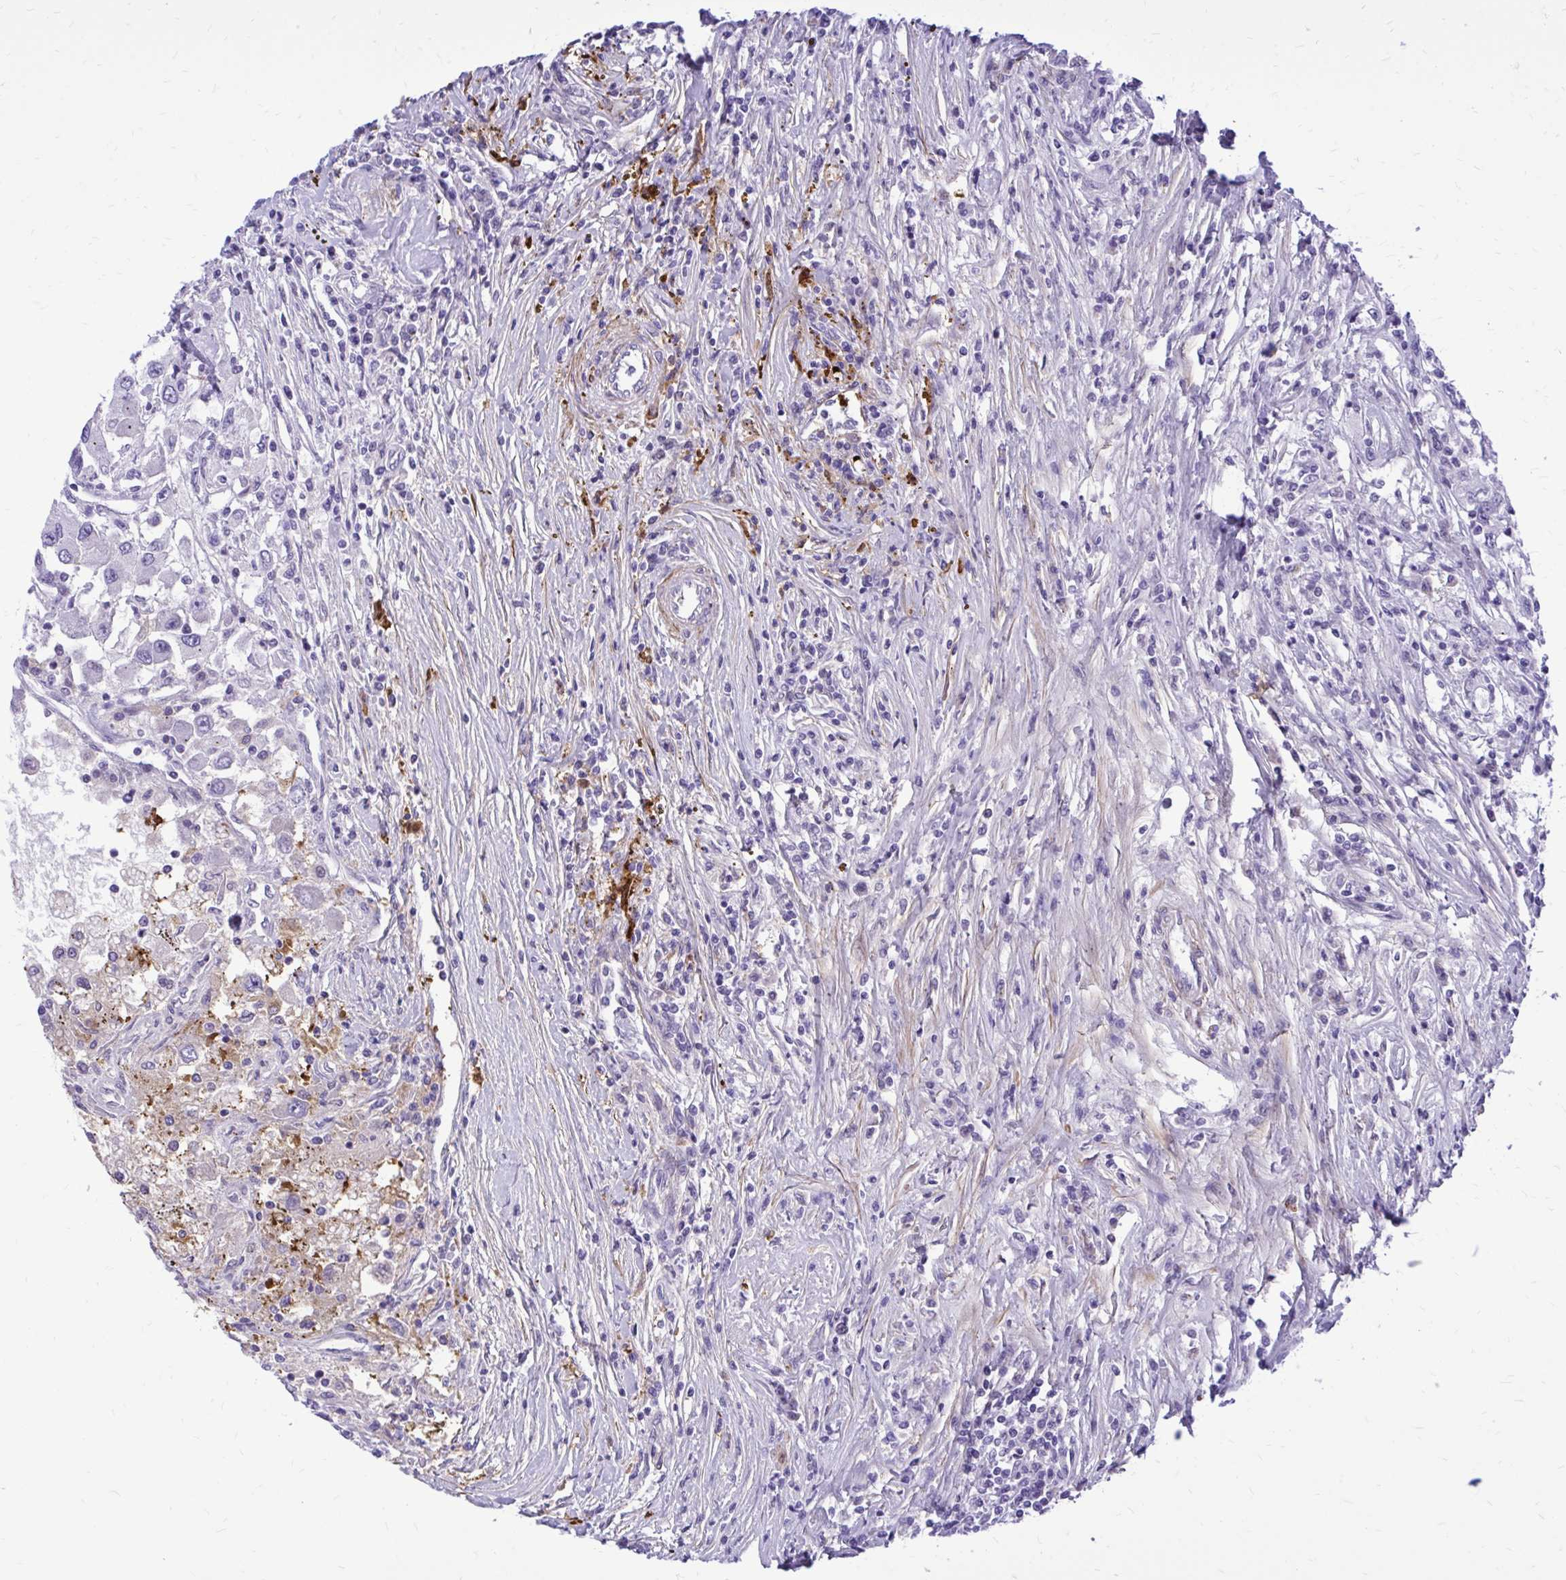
{"staining": {"intensity": "negative", "quantity": "none", "location": "none"}, "tissue": "renal cancer", "cell_type": "Tumor cells", "image_type": "cancer", "snomed": [{"axis": "morphology", "description": "Adenocarcinoma, NOS"}, {"axis": "topography", "description": "Kidney"}], "caption": "The micrograph reveals no staining of tumor cells in renal cancer (adenocarcinoma).", "gene": "ZBTB25", "patient": {"sex": "female", "age": 67}}